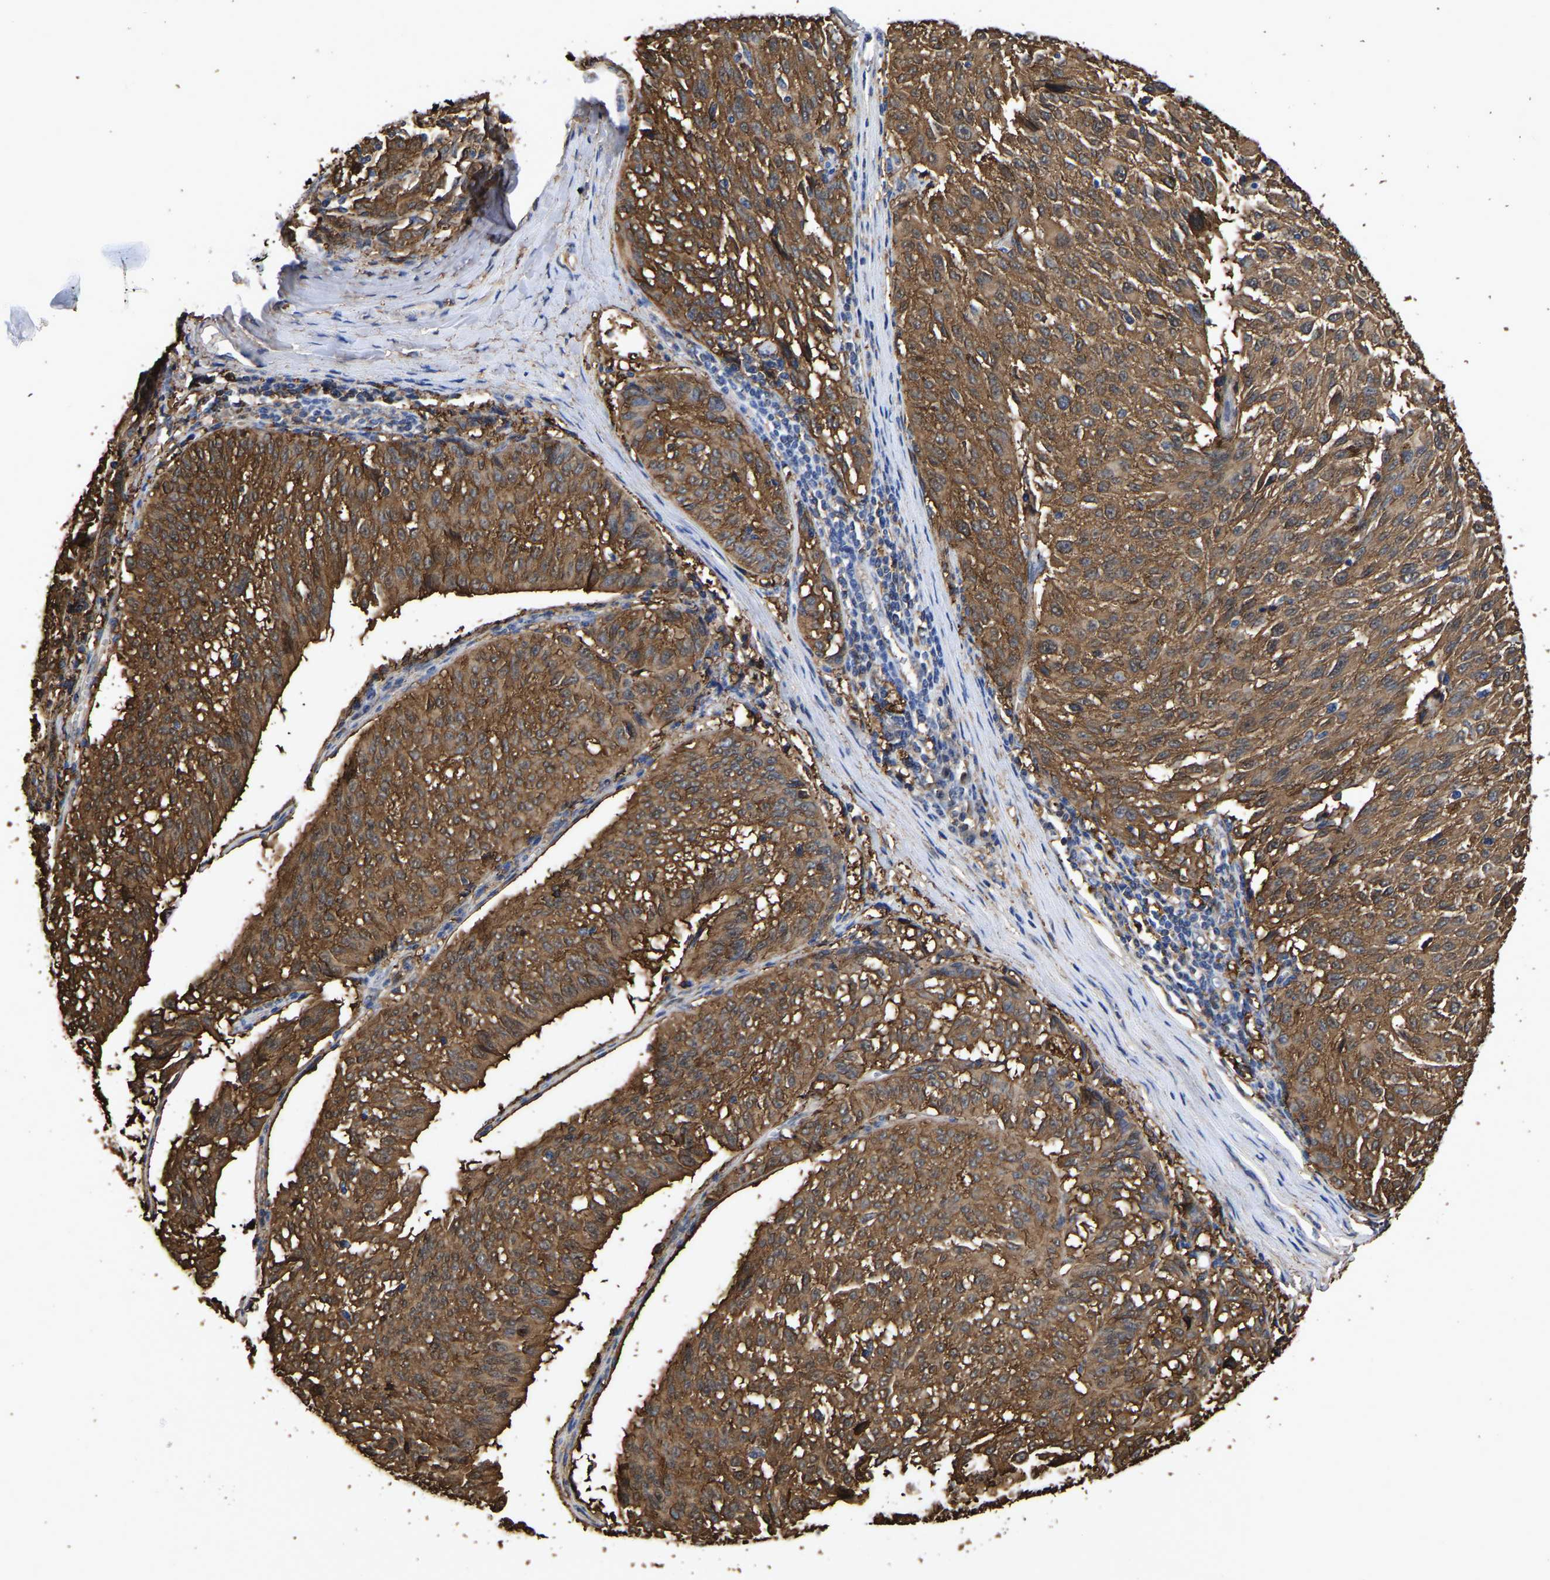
{"staining": {"intensity": "moderate", "quantity": ">75%", "location": "cytoplasmic/membranous"}, "tissue": "melanoma", "cell_type": "Tumor cells", "image_type": "cancer", "snomed": [{"axis": "morphology", "description": "Malignant melanoma, NOS"}, {"axis": "topography", "description": "Skin"}], "caption": "The histopathology image demonstrates staining of malignant melanoma, revealing moderate cytoplasmic/membranous protein staining (brown color) within tumor cells.", "gene": "LIF", "patient": {"sex": "female", "age": 72}}